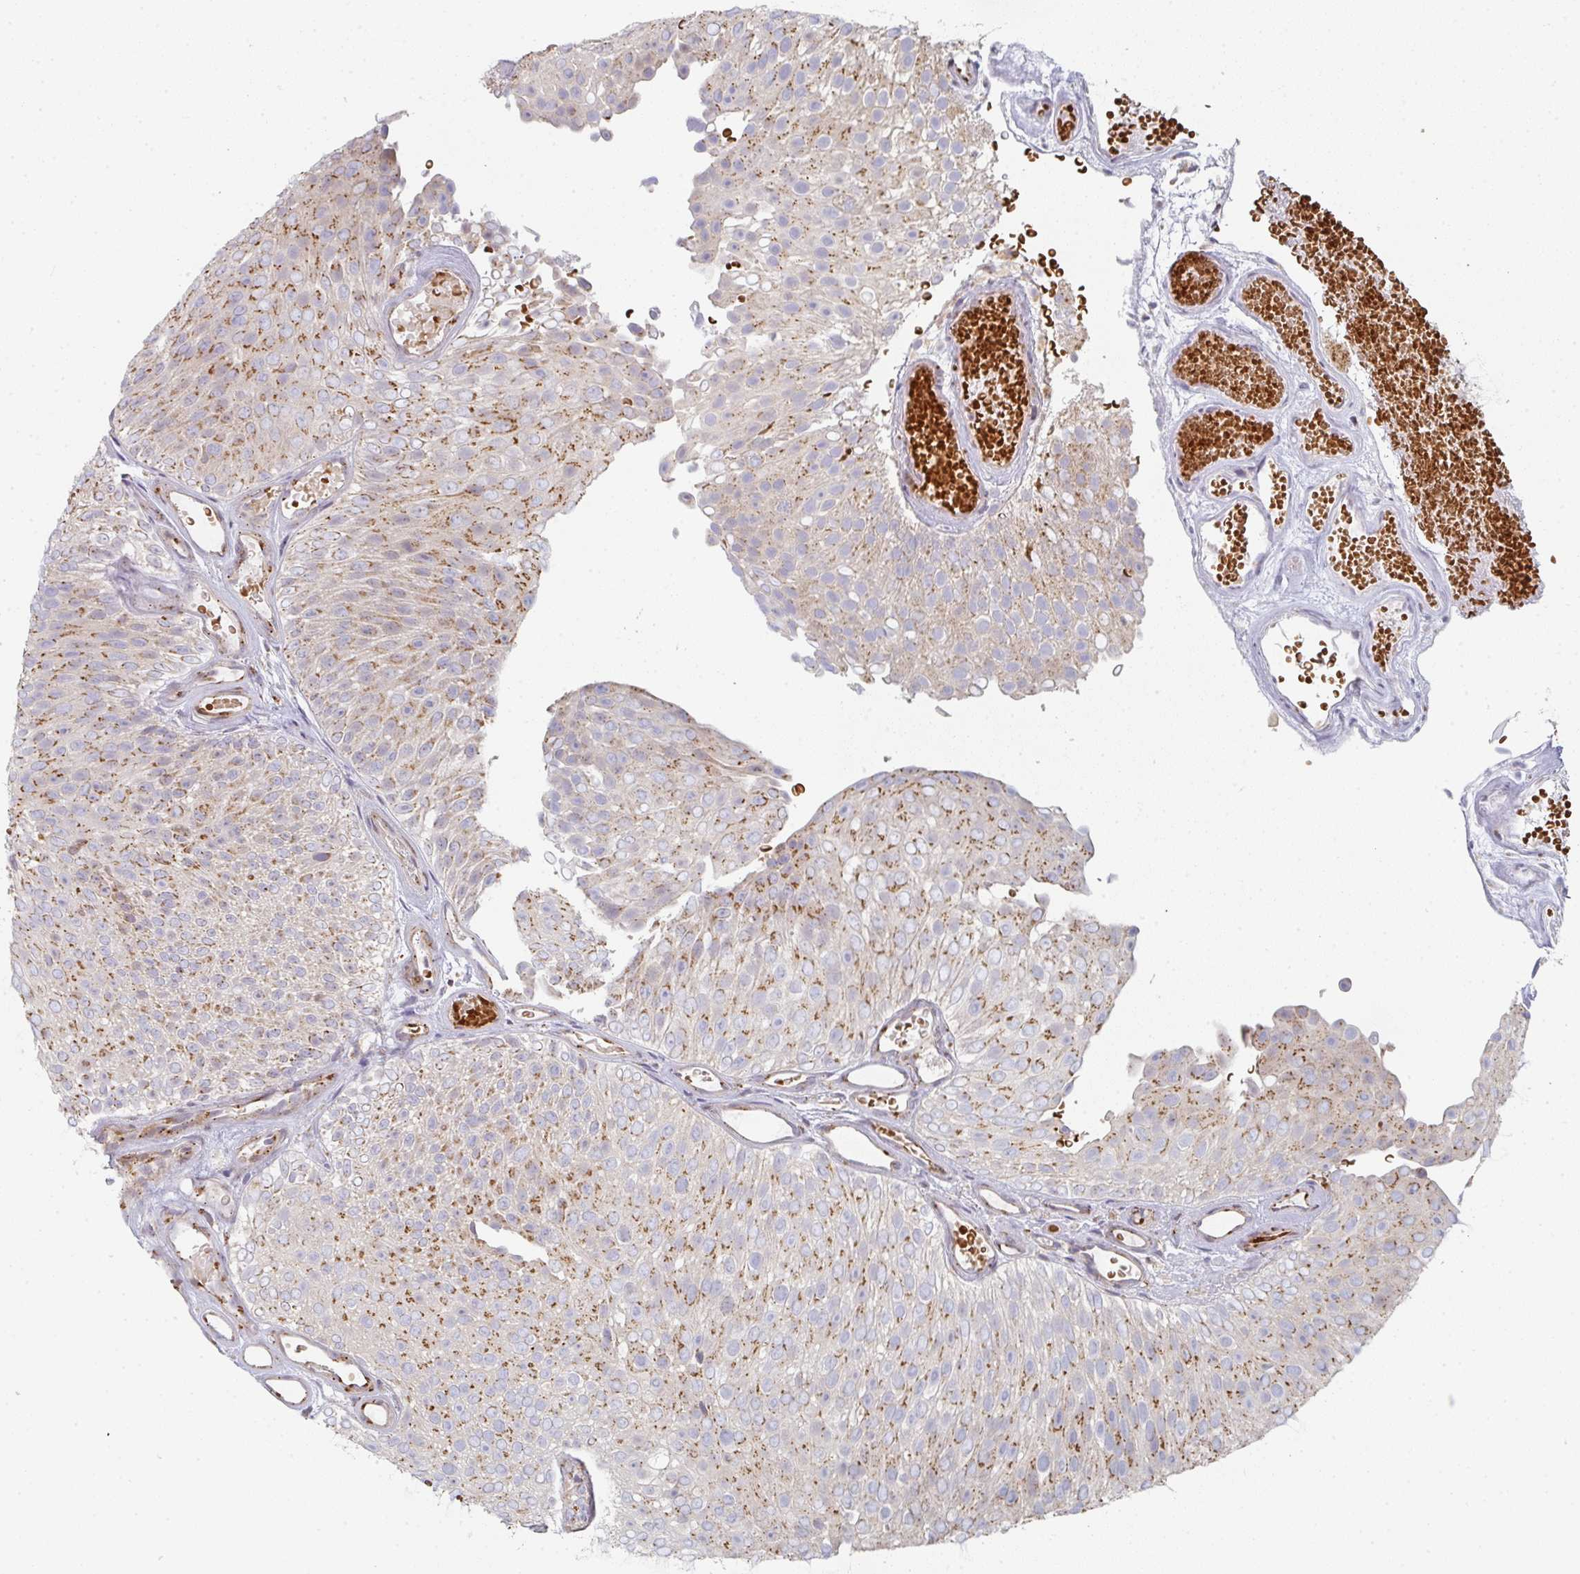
{"staining": {"intensity": "strong", "quantity": ">75%", "location": "cytoplasmic/membranous"}, "tissue": "urothelial cancer", "cell_type": "Tumor cells", "image_type": "cancer", "snomed": [{"axis": "morphology", "description": "Urothelial carcinoma, Low grade"}, {"axis": "topography", "description": "Urinary bladder"}], "caption": "The photomicrograph reveals staining of urothelial cancer, revealing strong cytoplasmic/membranous protein staining (brown color) within tumor cells. The staining is performed using DAB brown chromogen to label protein expression. The nuclei are counter-stained blue using hematoxylin.", "gene": "ZNF526", "patient": {"sex": "male", "age": 78}}